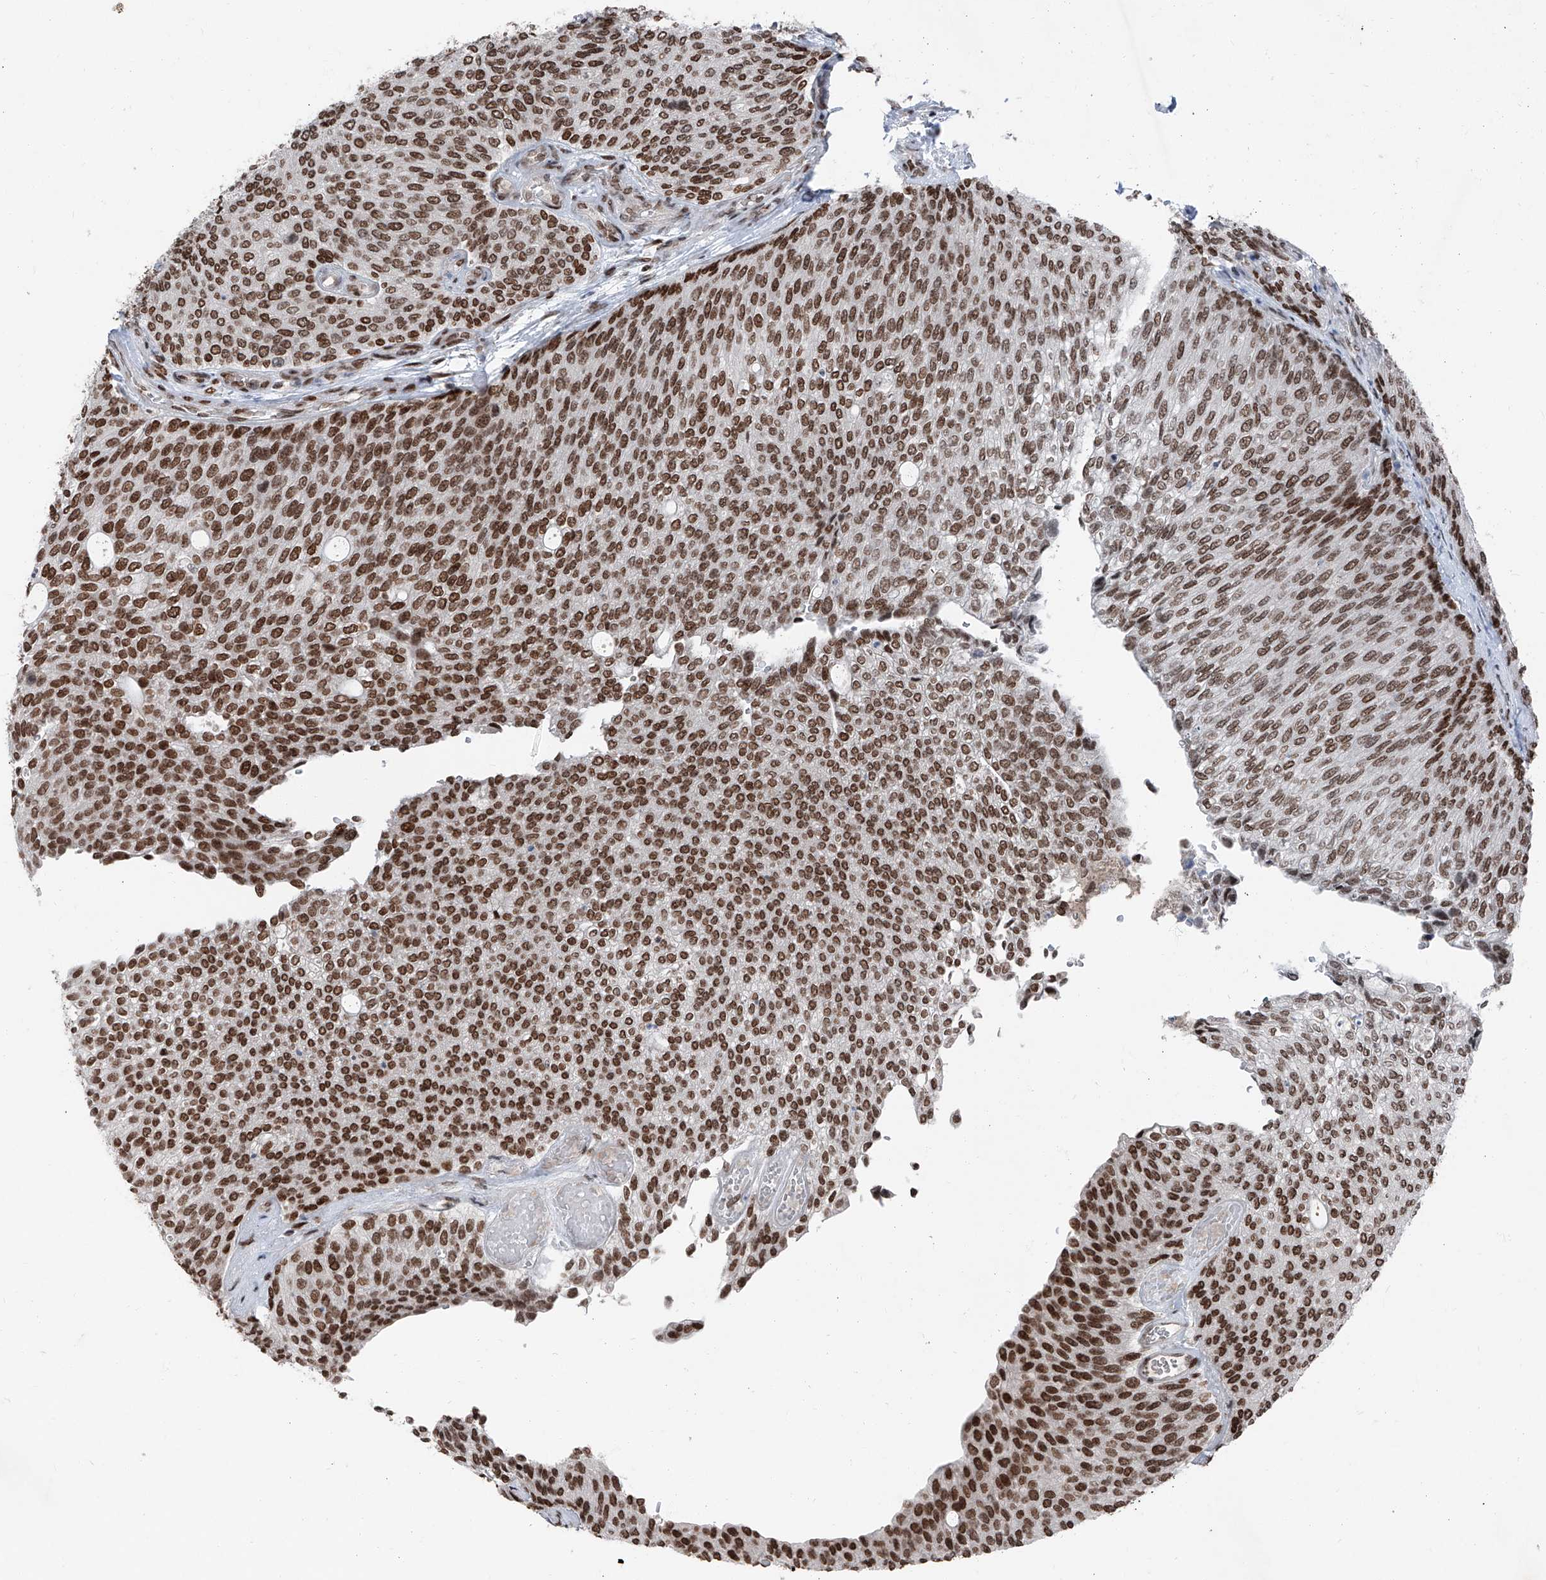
{"staining": {"intensity": "strong", "quantity": ">75%", "location": "nuclear"}, "tissue": "urothelial cancer", "cell_type": "Tumor cells", "image_type": "cancer", "snomed": [{"axis": "morphology", "description": "Urothelial carcinoma, Low grade"}, {"axis": "topography", "description": "Urinary bladder"}], "caption": "This micrograph reveals urothelial cancer stained with immunohistochemistry to label a protein in brown. The nuclear of tumor cells show strong positivity for the protein. Nuclei are counter-stained blue.", "gene": "BMI1", "patient": {"sex": "female", "age": 79}}